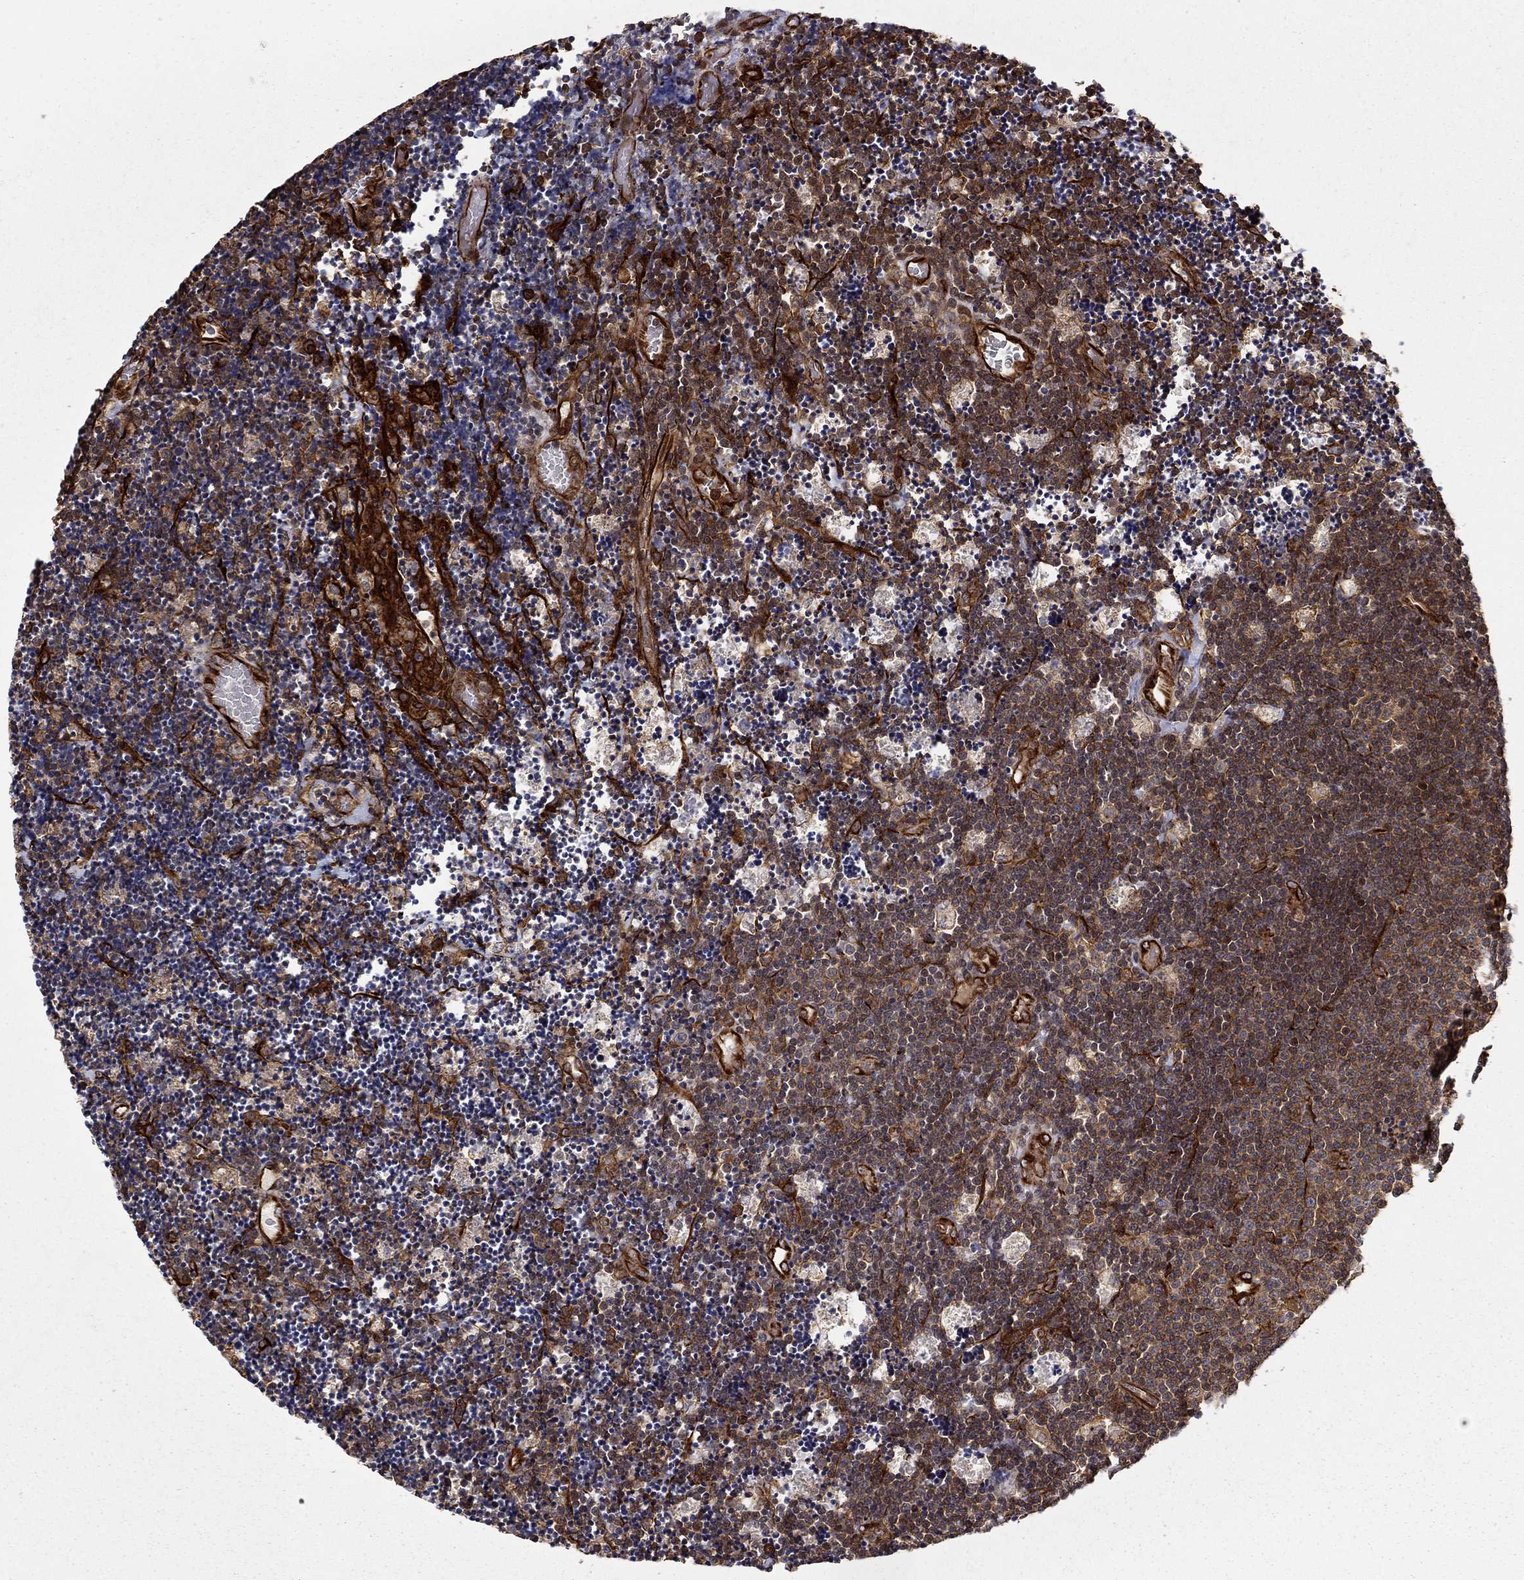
{"staining": {"intensity": "moderate", "quantity": "25%-75%", "location": "cytoplasmic/membranous"}, "tissue": "lymphoma", "cell_type": "Tumor cells", "image_type": "cancer", "snomed": [{"axis": "morphology", "description": "Malignant lymphoma, non-Hodgkin's type, Low grade"}, {"axis": "topography", "description": "Brain"}], "caption": "Immunohistochemistry micrograph of malignant lymphoma, non-Hodgkin's type (low-grade) stained for a protein (brown), which exhibits medium levels of moderate cytoplasmic/membranous expression in about 25%-75% of tumor cells.", "gene": "ADM", "patient": {"sex": "female", "age": 66}}